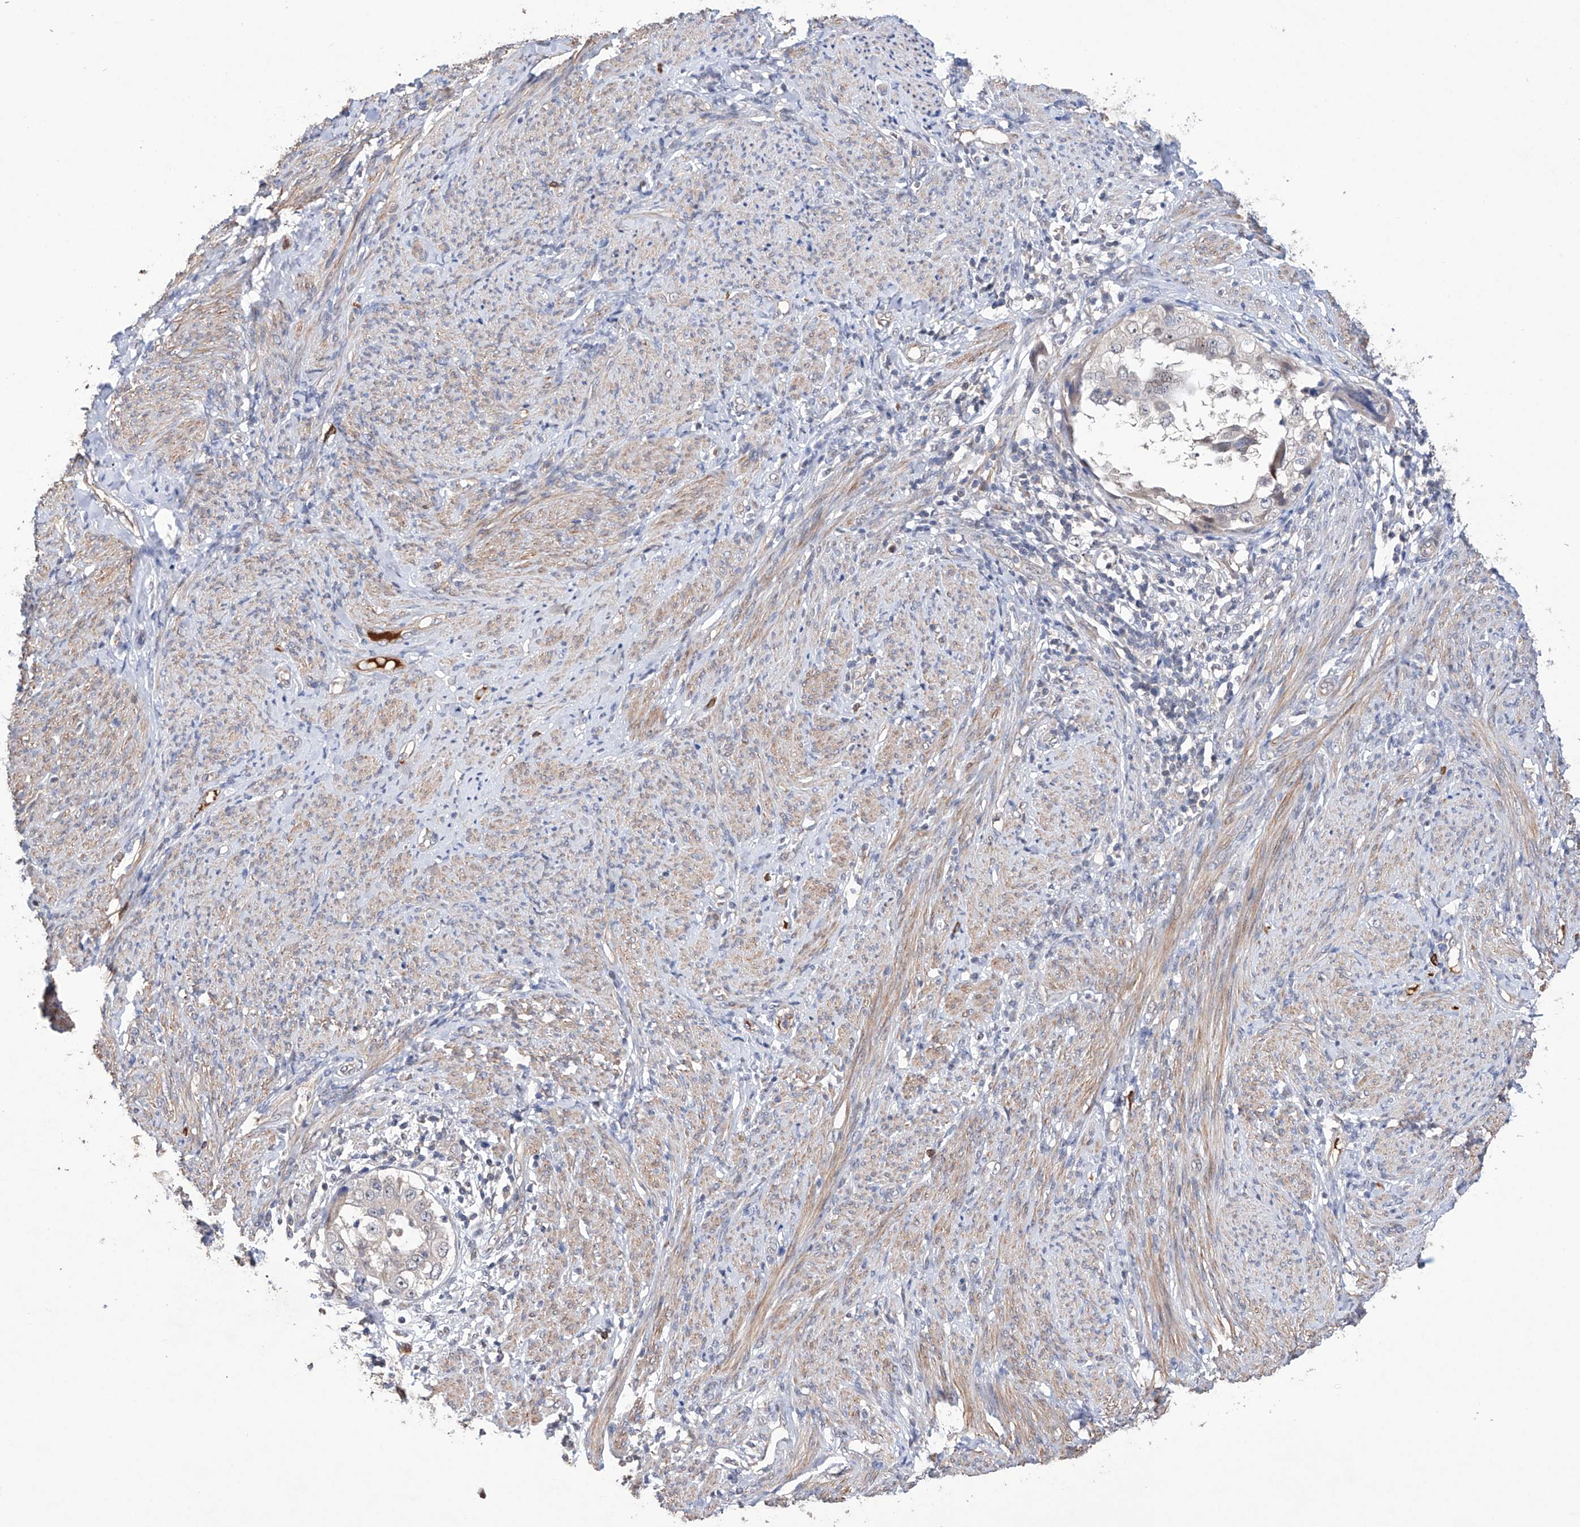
{"staining": {"intensity": "negative", "quantity": "none", "location": "none"}, "tissue": "endometrial cancer", "cell_type": "Tumor cells", "image_type": "cancer", "snomed": [{"axis": "morphology", "description": "Adenocarcinoma, NOS"}, {"axis": "topography", "description": "Endometrium"}], "caption": "There is no significant staining in tumor cells of endometrial adenocarcinoma. (DAB IHC, high magnification).", "gene": "AFG1L", "patient": {"sex": "female", "age": 85}}